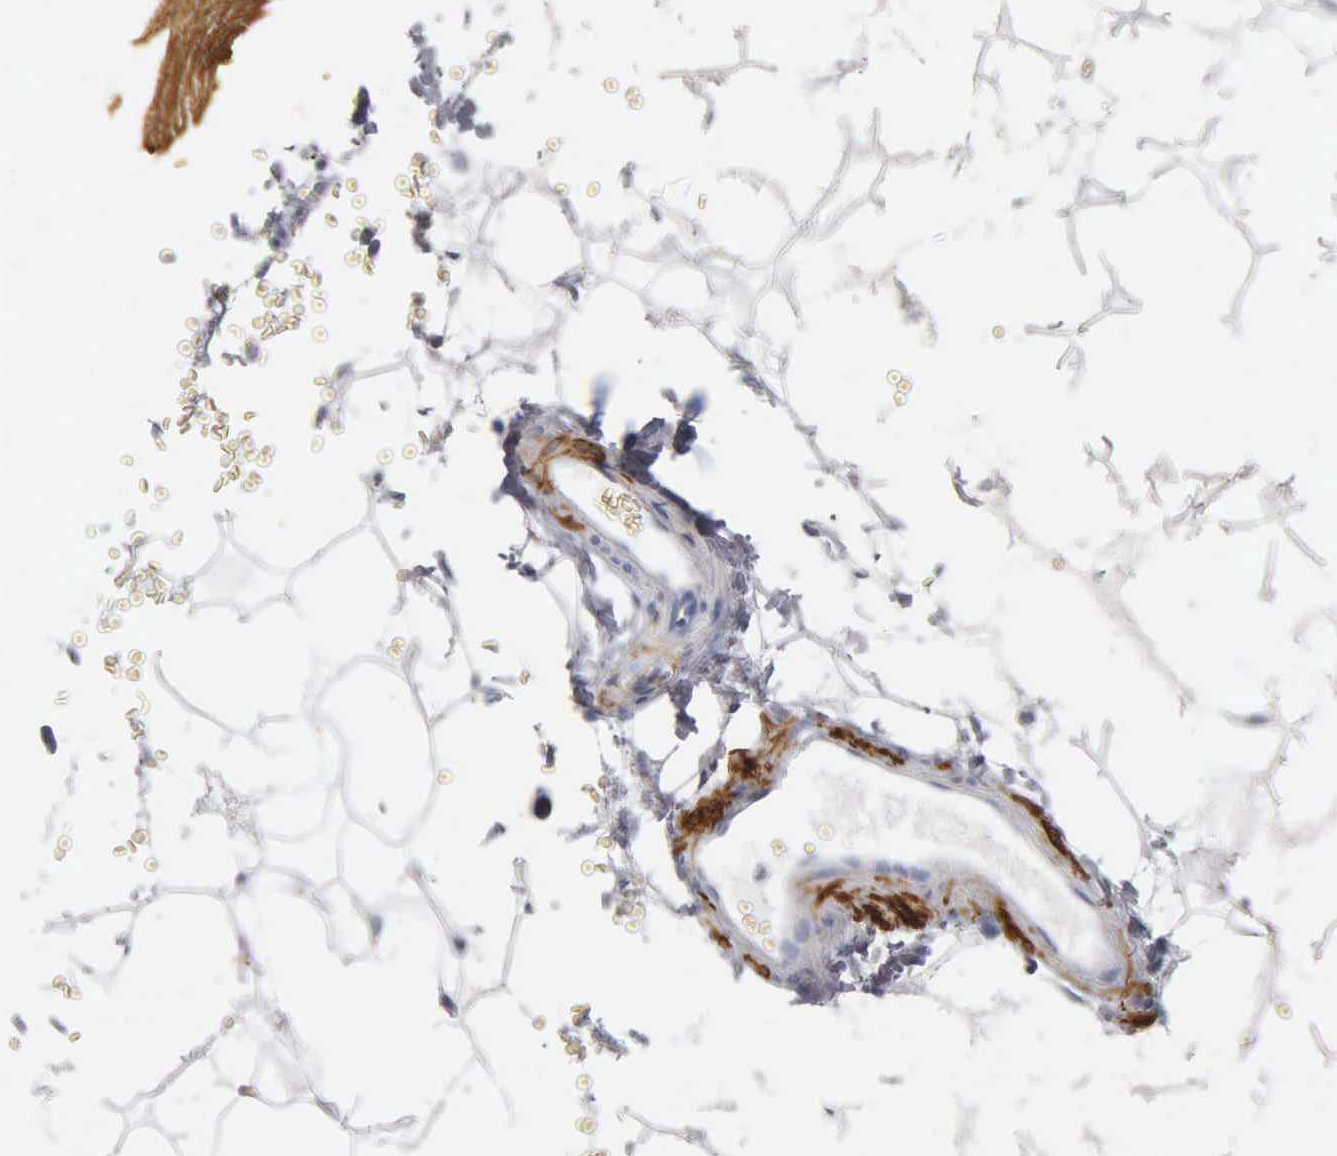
{"staining": {"intensity": "negative", "quantity": "none", "location": "none"}, "tissue": "adipose tissue", "cell_type": "Adipocytes", "image_type": "normal", "snomed": [{"axis": "morphology", "description": "Normal tissue, NOS"}, {"axis": "morphology", "description": "Inflammation, NOS"}, {"axis": "topography", "description": "Lymph node"}, {"axis": "topography", "description": "Peripheral nerve tissue"}], "caption": "IHC histopathology image of benign adipose tissue stained for a protein (brown), which displays no staining in adipocytes.", "gene": "DES", "patient": {"sex": "male", "age": 52}}